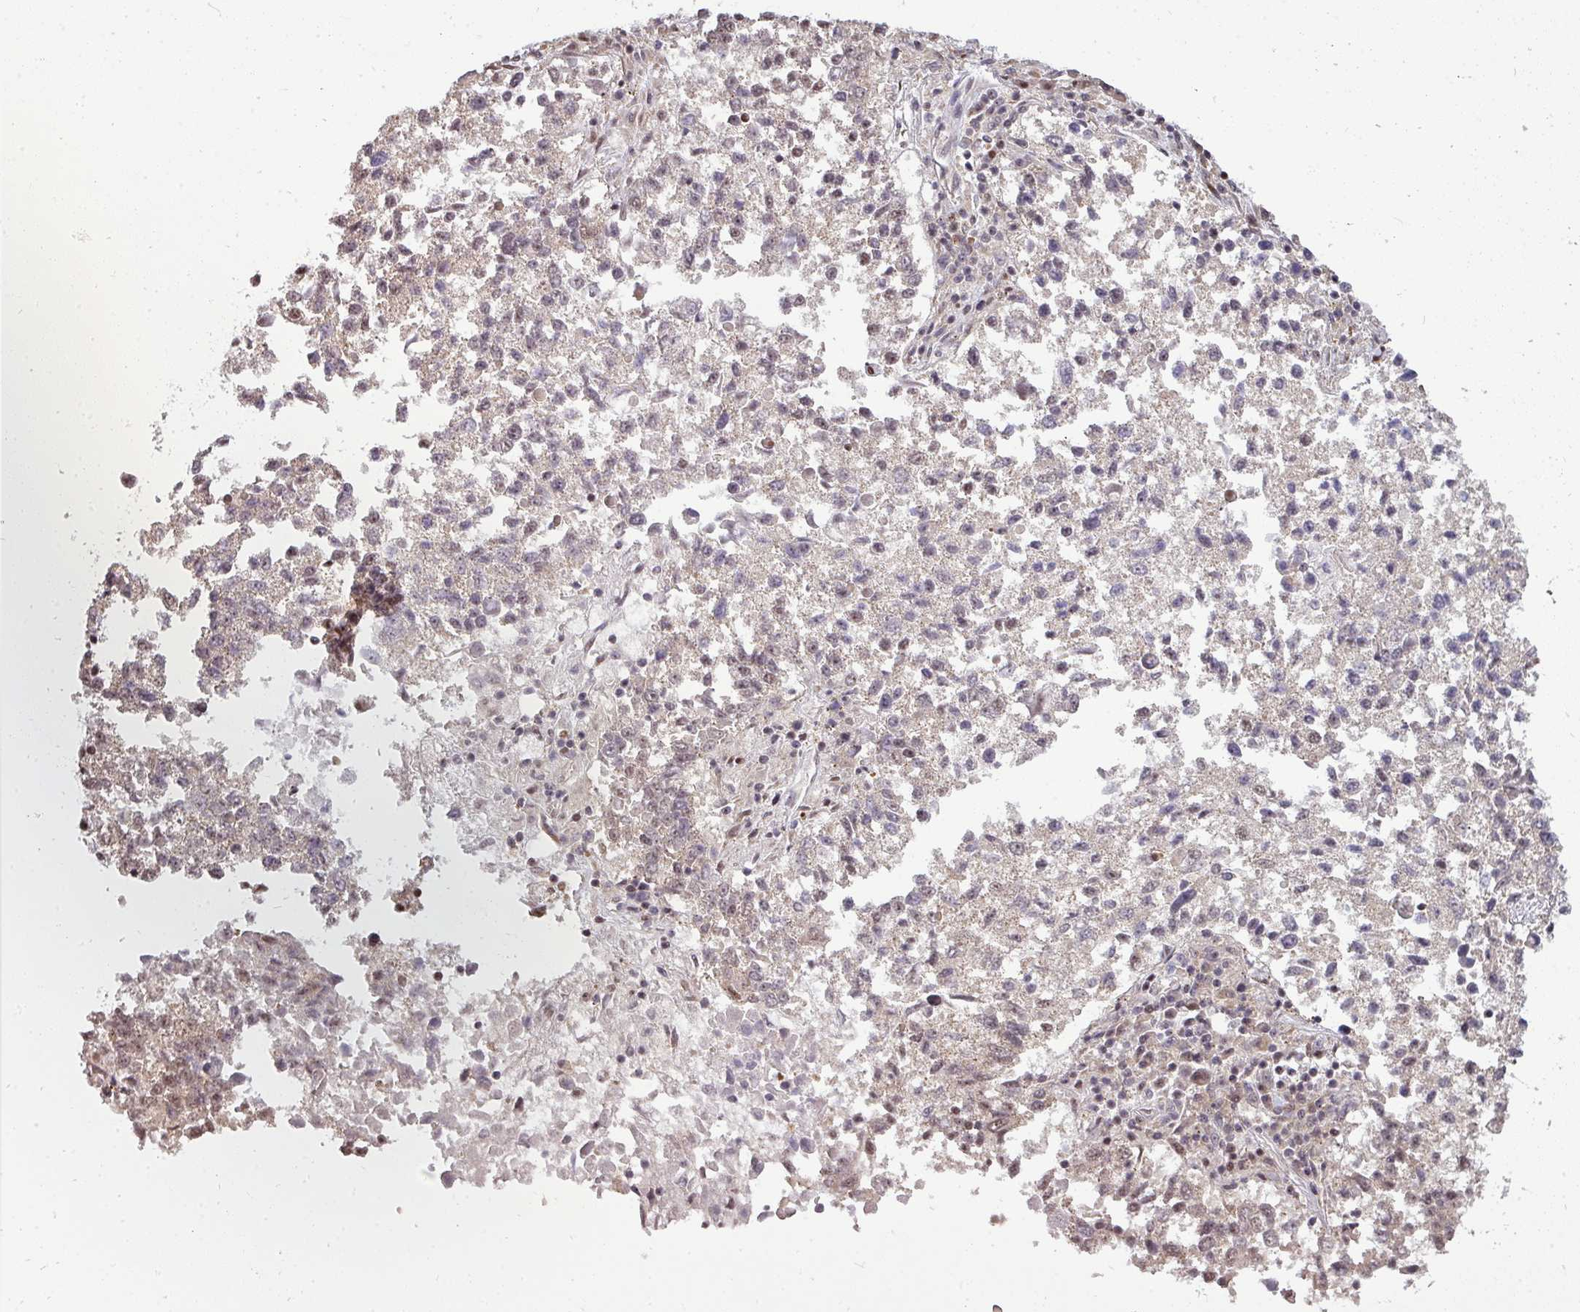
{"staining": {"intensity": "weak", "quantity": "<25%", "location": "cytoplasmic/membranous"}, "tissue": "lung cancer", "cell_type": "Tumor cells", "image_type": "cancer", "snomed": [{"axis": "morphology", "description": "Squamous cell carcinoma, NOS"}, {"axis": "topography", "description": "Lung"}], "caption": "Immunohistochemistry photomicrograph of neoplastic tissue: human lung cancer (squamous cell carcinoma) stained with DAB (3,3'-diaminobenzidine) shows no significant protein positivity in tumor cells.", "gene": "PATZ1", "patient": {"sex": "male", "age": 73}}